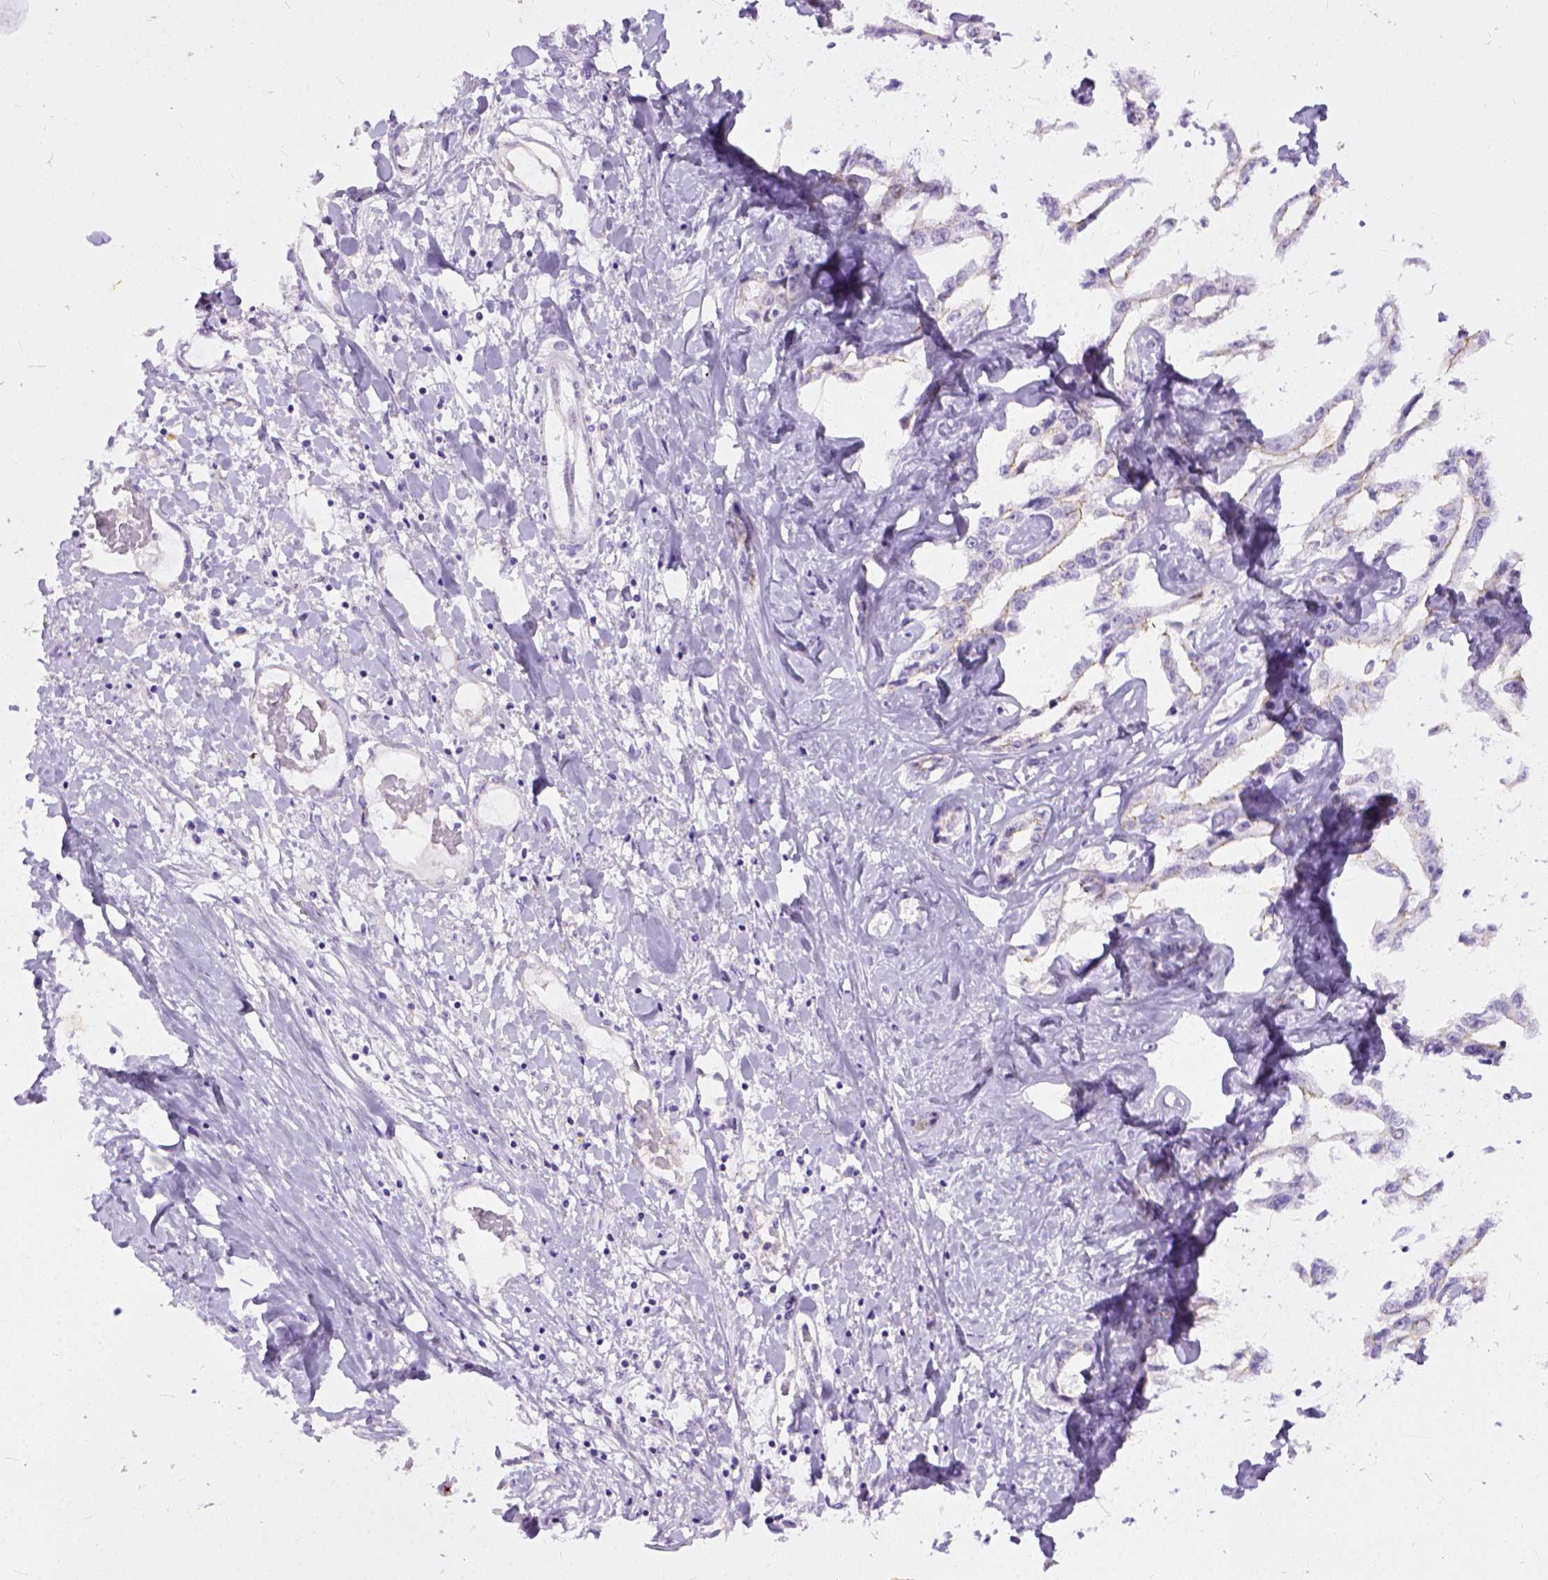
{"staining": {"intensity": "negative", "quantity": "none", "location": "none"}, "tissue": "liver cancer", "cell_type": "Tumor cells", "image_type": "cancer", "snomed": [{"axis": "morphology", "description": "Cholangiocarcinoma"}, {"axis": "topography", "description": "Liver"}], "caption": "Immunohistochemistry histopathology image of neoplastic tissue: human liver cancer (cholangiocarcinoma) stained with DAB demonstrates no significant protein positivity in tumor cells.", "gene": "ADGRF1", "patient": {"sex": "male", "age": 59}}